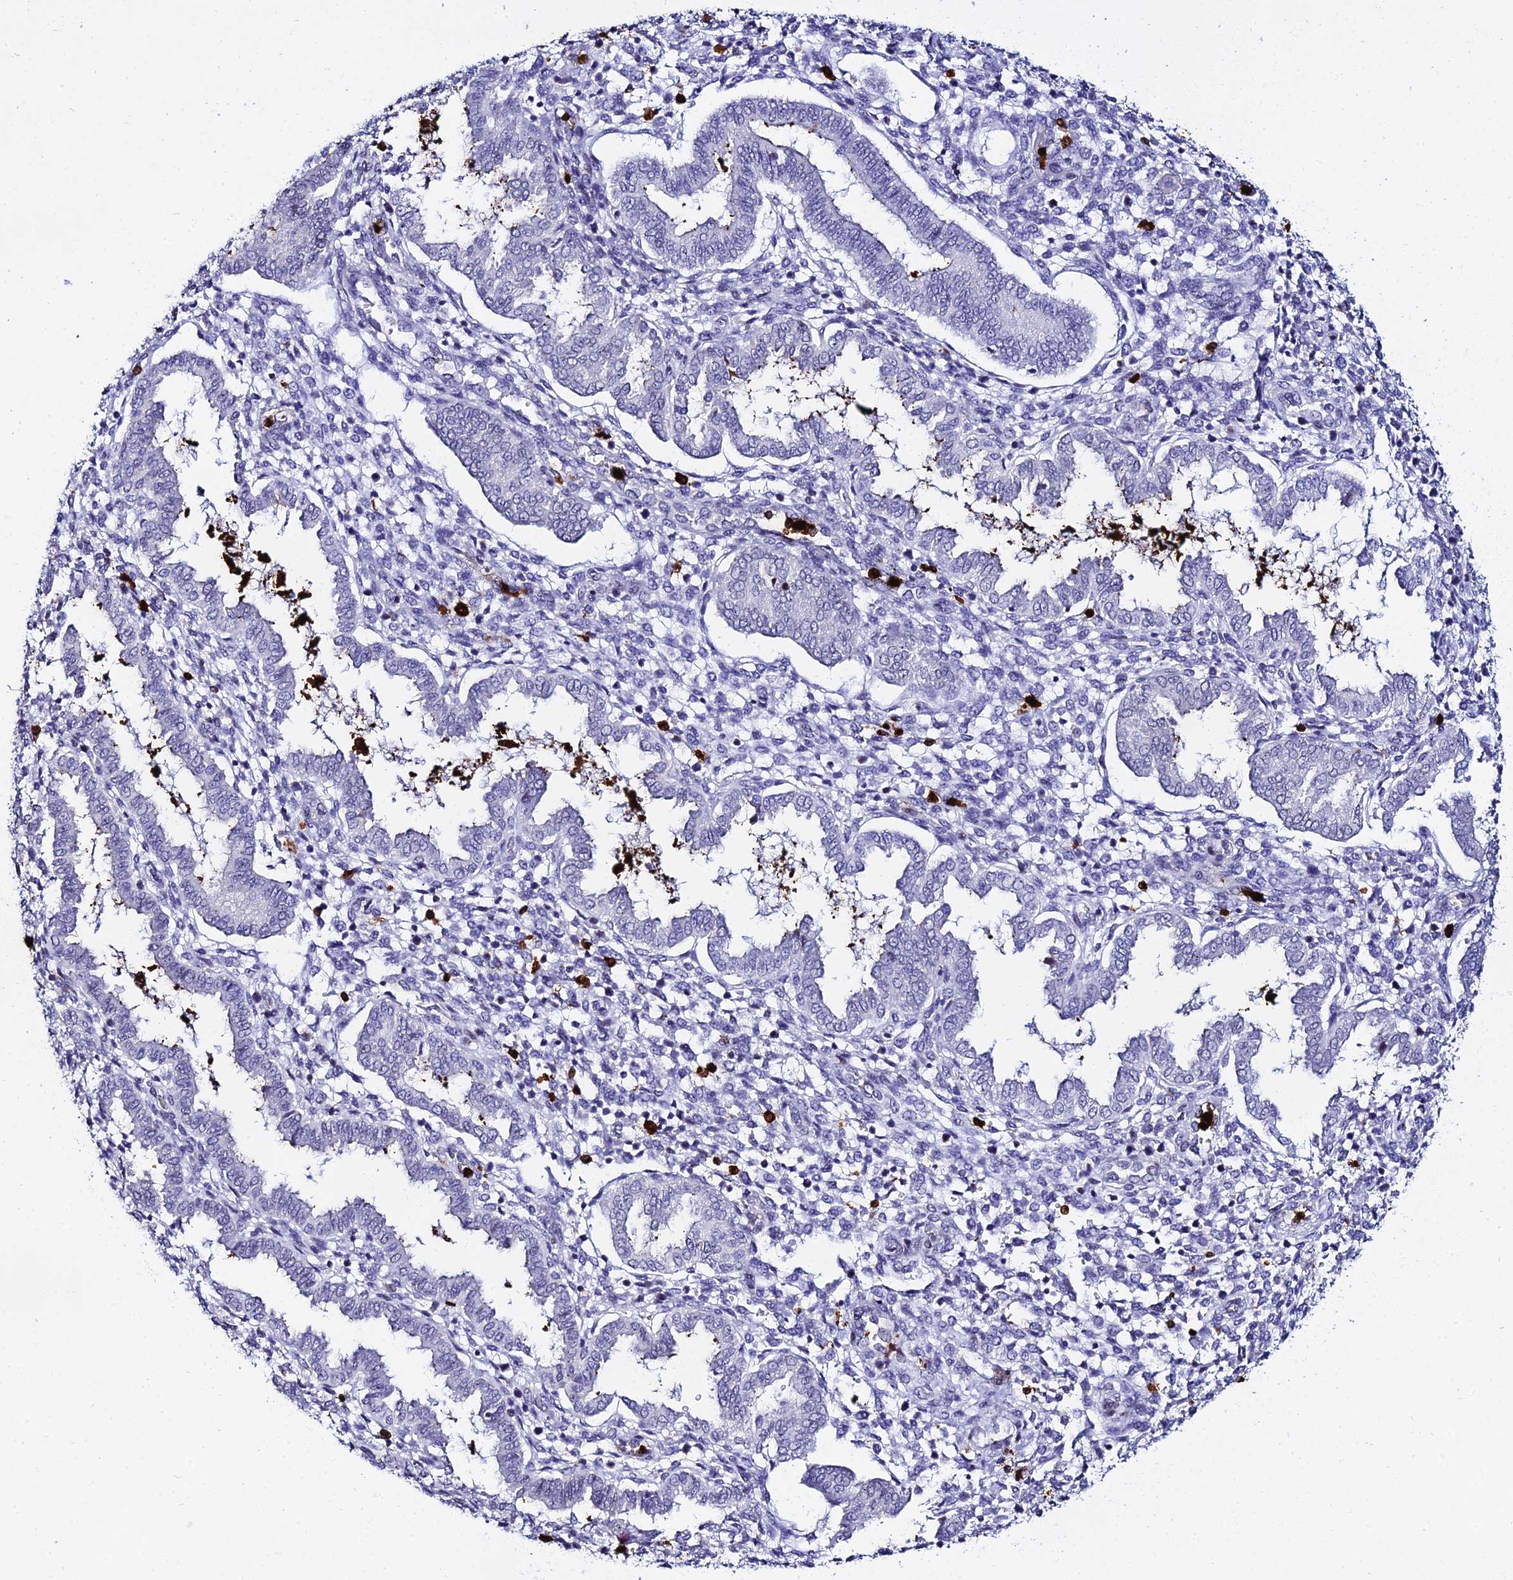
{"staining": {"intensity": "negative", "quantity": "none", "location": "none"}, "tissue": "endometrium", "cell_type": "Cells in endometrial stroma", "image_type": "normal", "snomed": [{"axis": "morphology", "description": "Normal tissue, NOS"}, {"axis": "topography", "description": "Endometrium"}], "caption": "The image demonstrates no staining of cells in endometrial stroma in unremarkable endometrium.", "gene": "MCM10", "patient": {"sex": "female", "age": 24}}